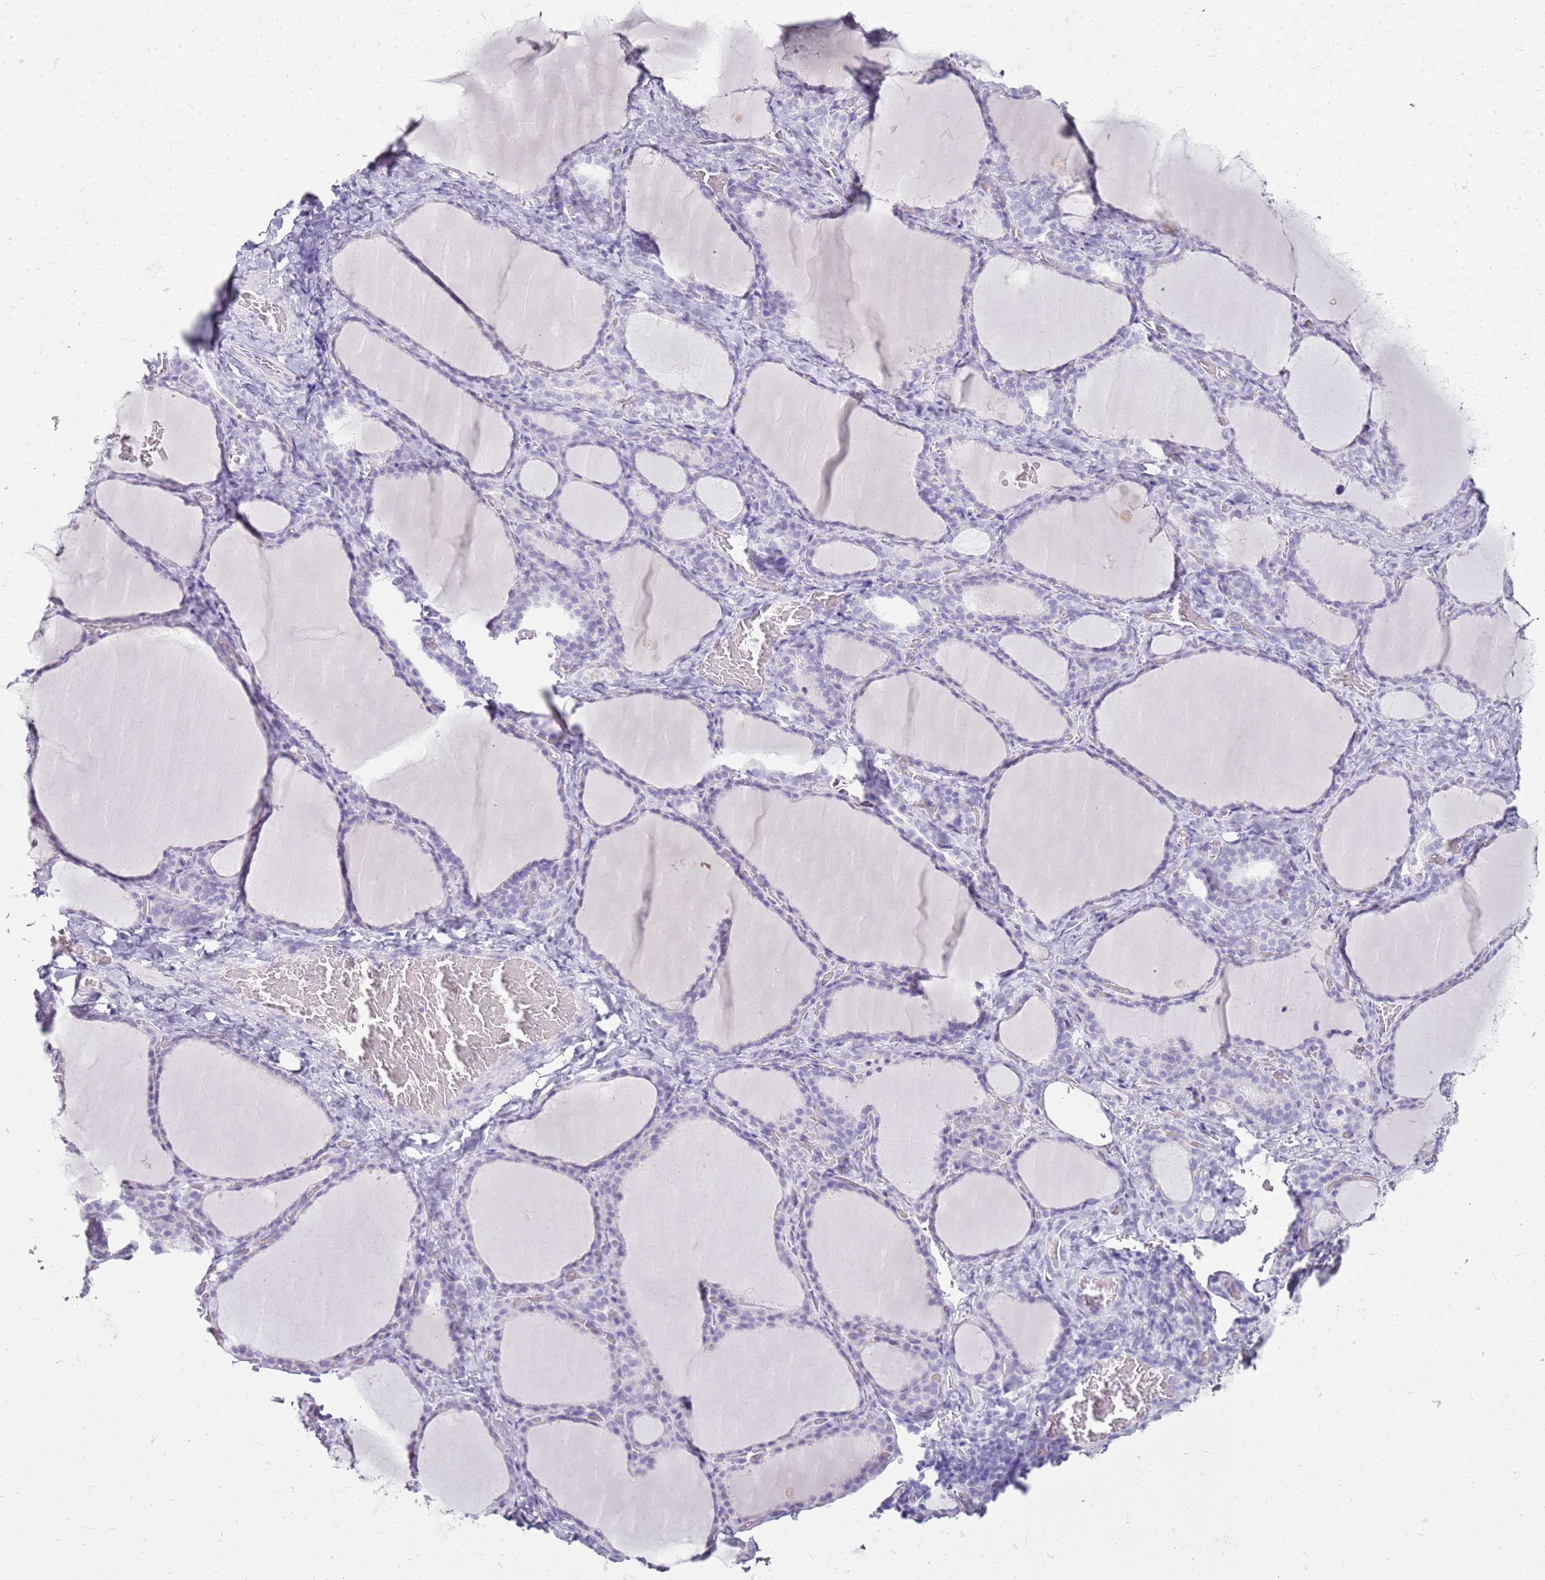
{"staining": {"intensity": "negative", "quantity": "none", "location": "none"}, "tissue": "thyroid gland", "cell_type": "Glandular cells", "image_type": "normal", "snomed": [{"axis": "morphology", "description": "Normal tissue, NOS"}, {"axis": "topography", "description": "Thyroid gland"}], "caption": "Histopathology image shows no significant protein positivity in glandular cells of unremarkable thyroid gland. (DAB immunohistochemistry, high magnification).", "gene": "CA8", "patient": {"sex": "female", "age": 39}}